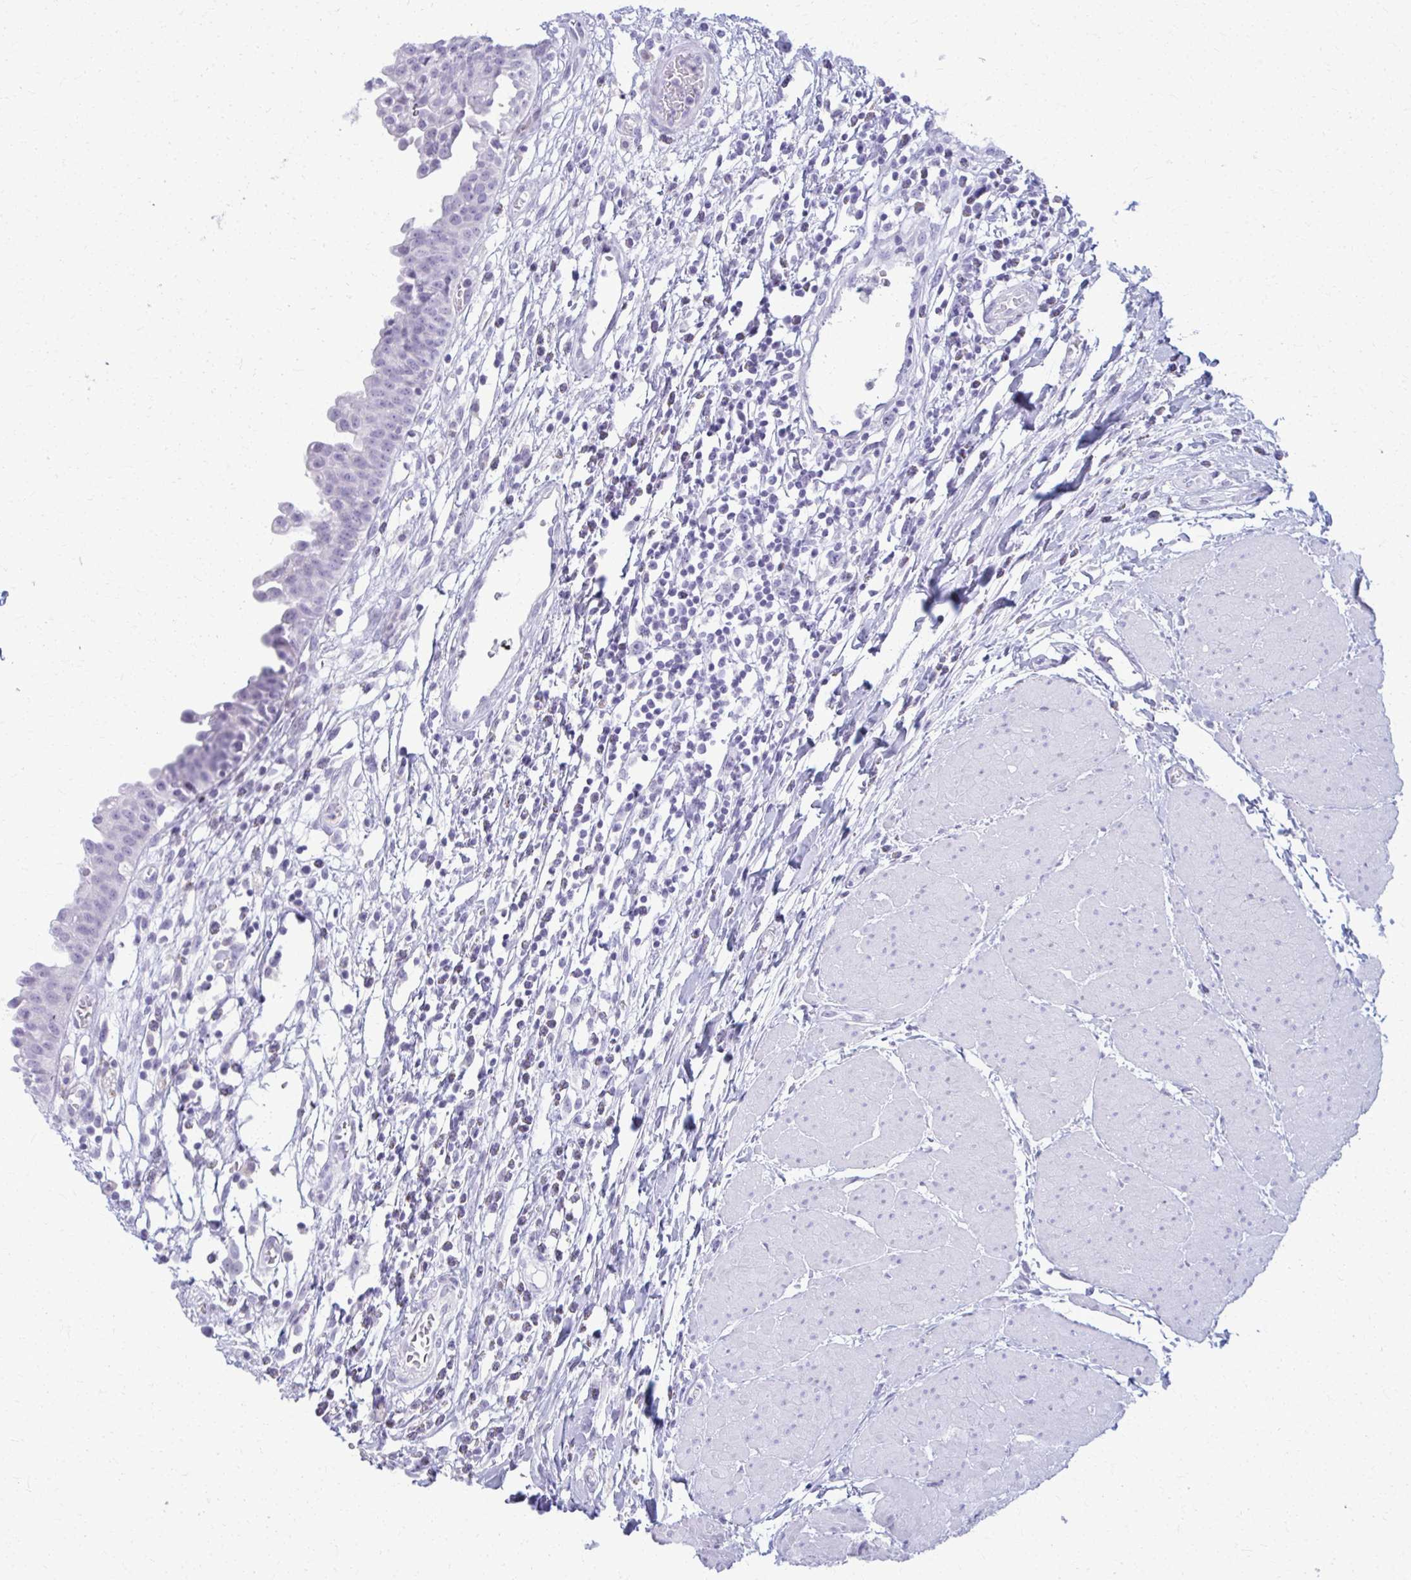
{"staining": {"intensity": "weak", "quantity": "<25%", "location": "nuclear"}, "tissue": "urinary bladder", "cell_type": "Urothelial cells", "image_type": "normal", "snomed": [{"axis": "morphology", "description": "Normal tissue, NOS"}, {"axis": "topography", "description": "Urinary bladder"}], "caption": "Immunohistochemistry (IHC) micrograph of benign human urinary bladder stained for a protein (brown), which reveals no expression in urothelial cells. Nuclei are stained in blue.", "gene": "ACSM2A", "patient": {"sex": "male", "age": 64}}